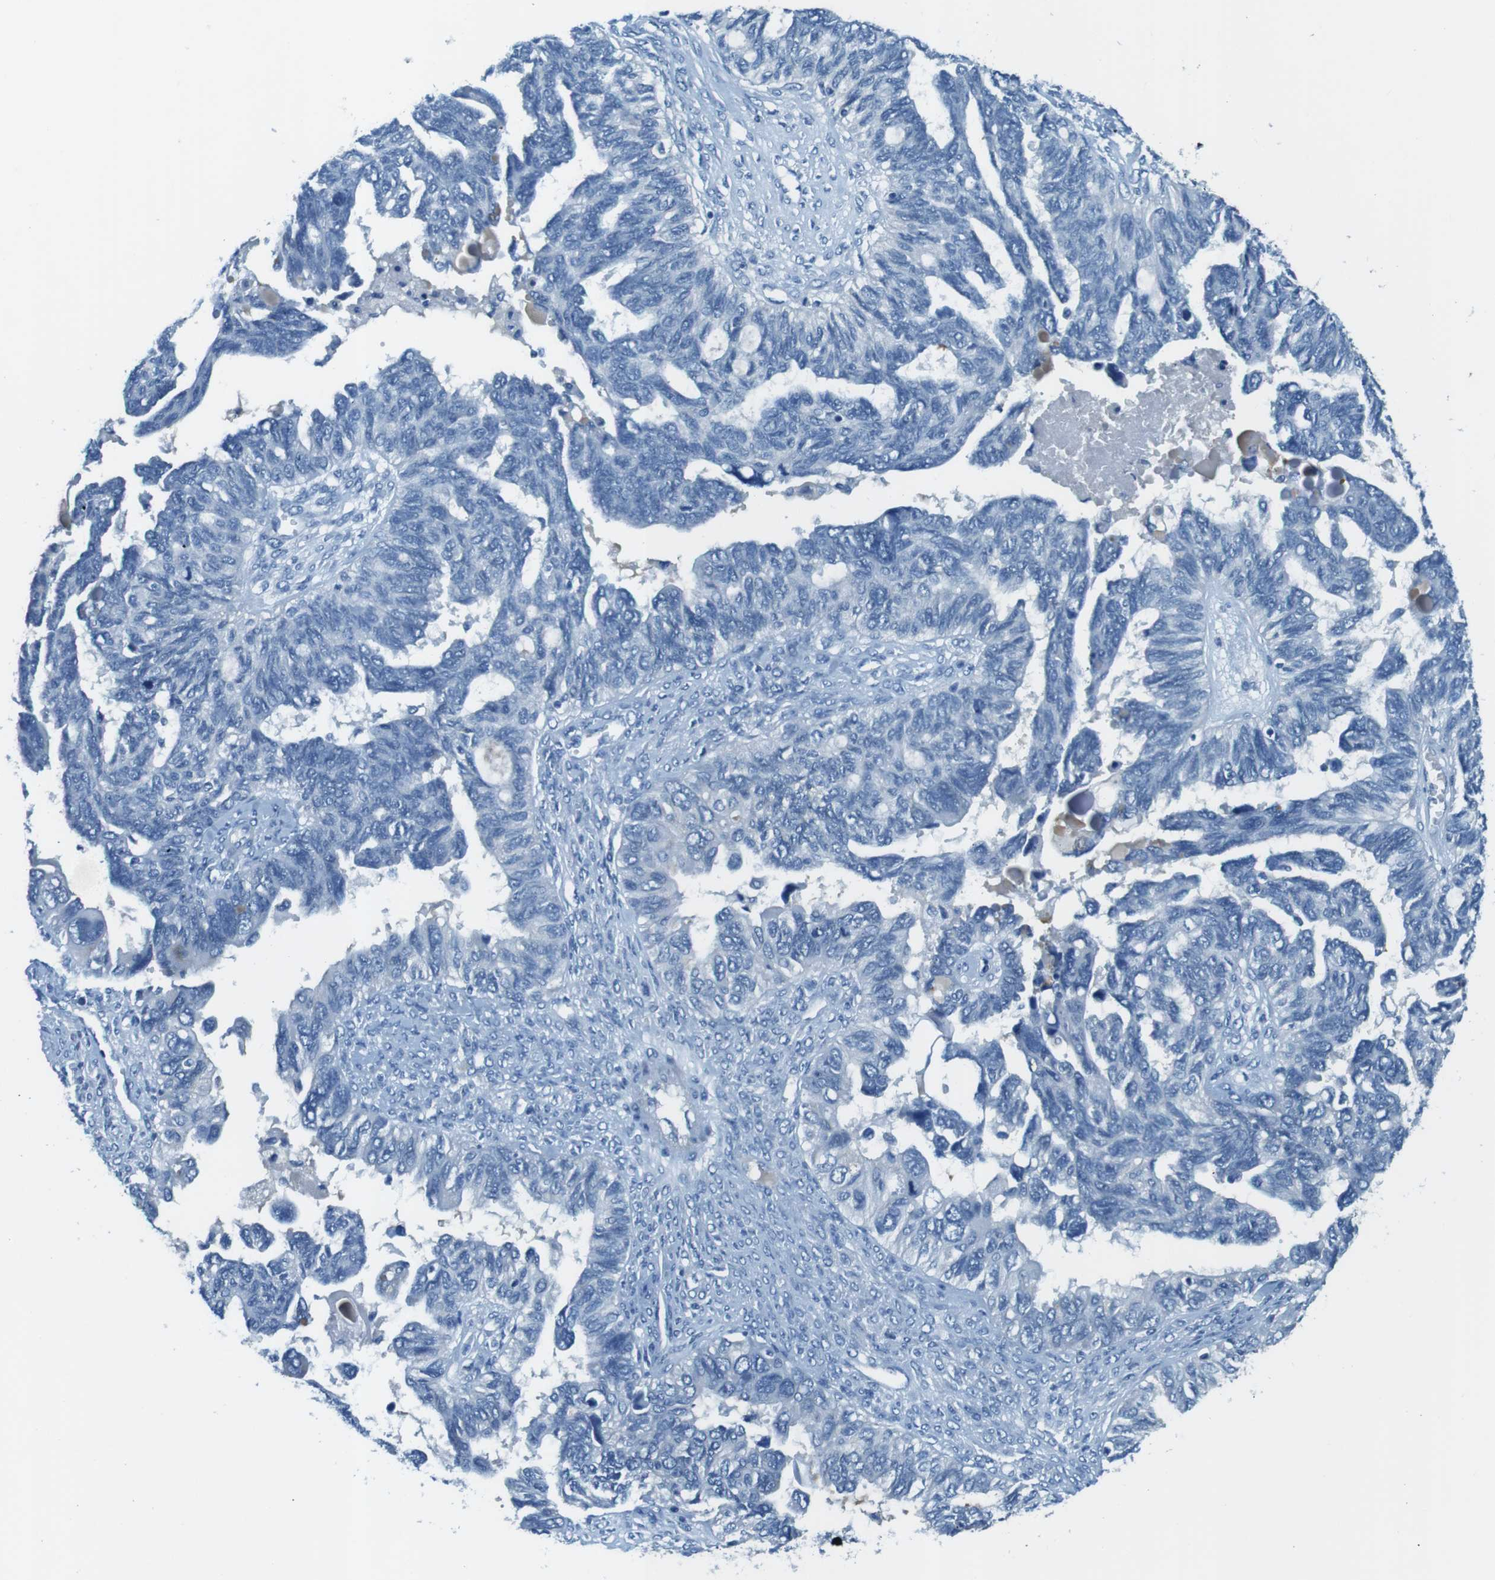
{"staining": {"intensity": "negative", "quantity": "none", "location": "none"}, "tissue": "ovarian cancer", "cell_type": "Tumor cells", "image_type": "cancer", "snomed": [{"axis": "morphology", "description": "Cystadenocarcinoma, serous, NOS"}, {"axis": "topography", "description": "Ovary"}], "caption": "Image shows no significant protein expression in tumor cells of serous cystadenocarcinoma (ovarian). (DAB immunohistochemistry (IHC), high magnification).", "gene": "SLC35A3", "patient": {"sex": "female", "age": 79}}